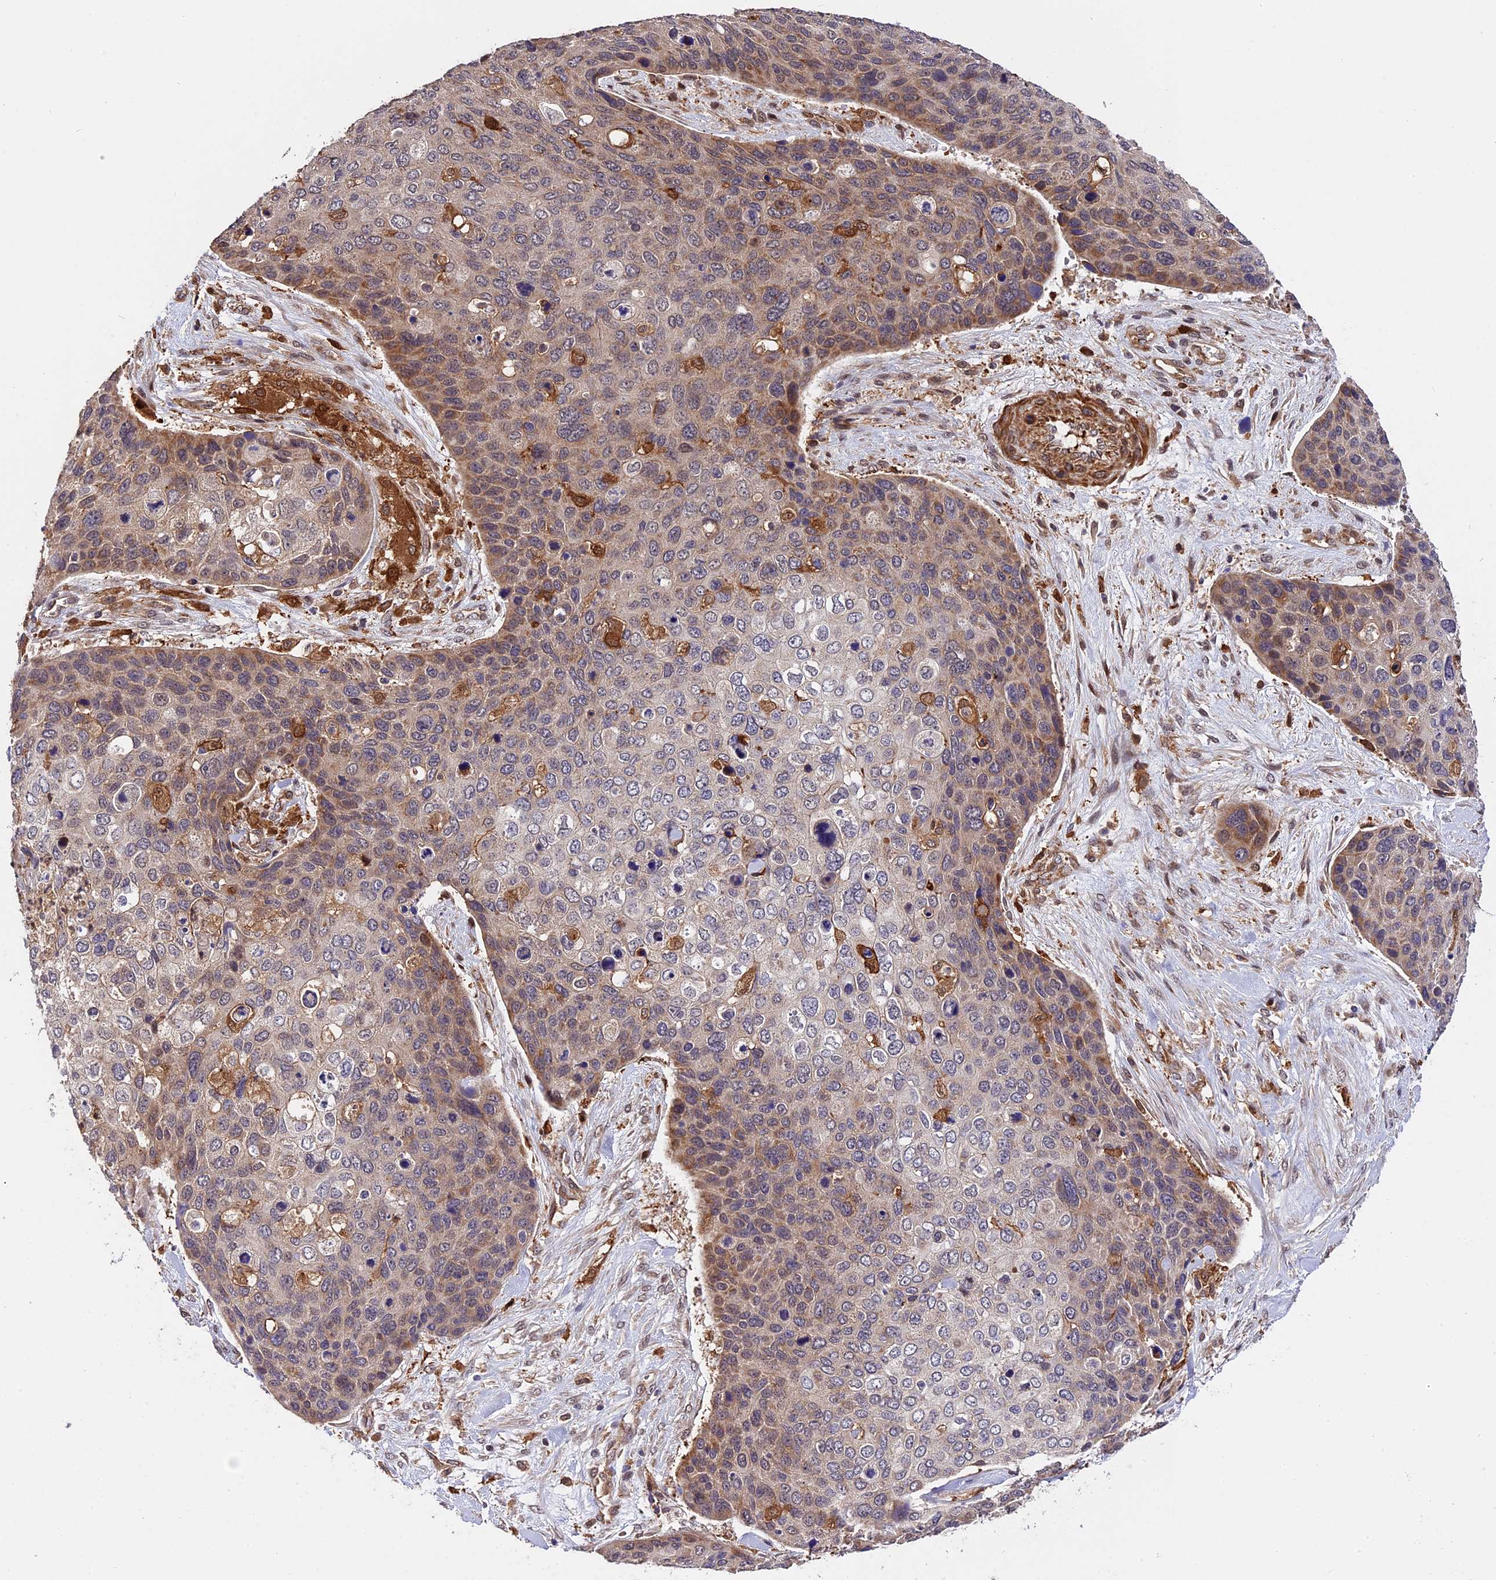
{"staining": {"intensity": "moderate", "quantity": "25%-75%", "location": "cytoplasmic/membranous"}, "tissue": "skin cancer", "cell_type": "Tumor cells", "image_type": "cancer", "snomed": [{"axis": "morphology", "description": "Basal cell carcinoma"}, {"axis": "topography", "description": "Skin"}], "caption": "A histopathology image of skin cancer stained for a protein demonstrates moderate cytoplasmic/membranous brown staining in tumor cells.", "gene": "HERPUD1", "patient": {"sex": "female", "age": 74}}